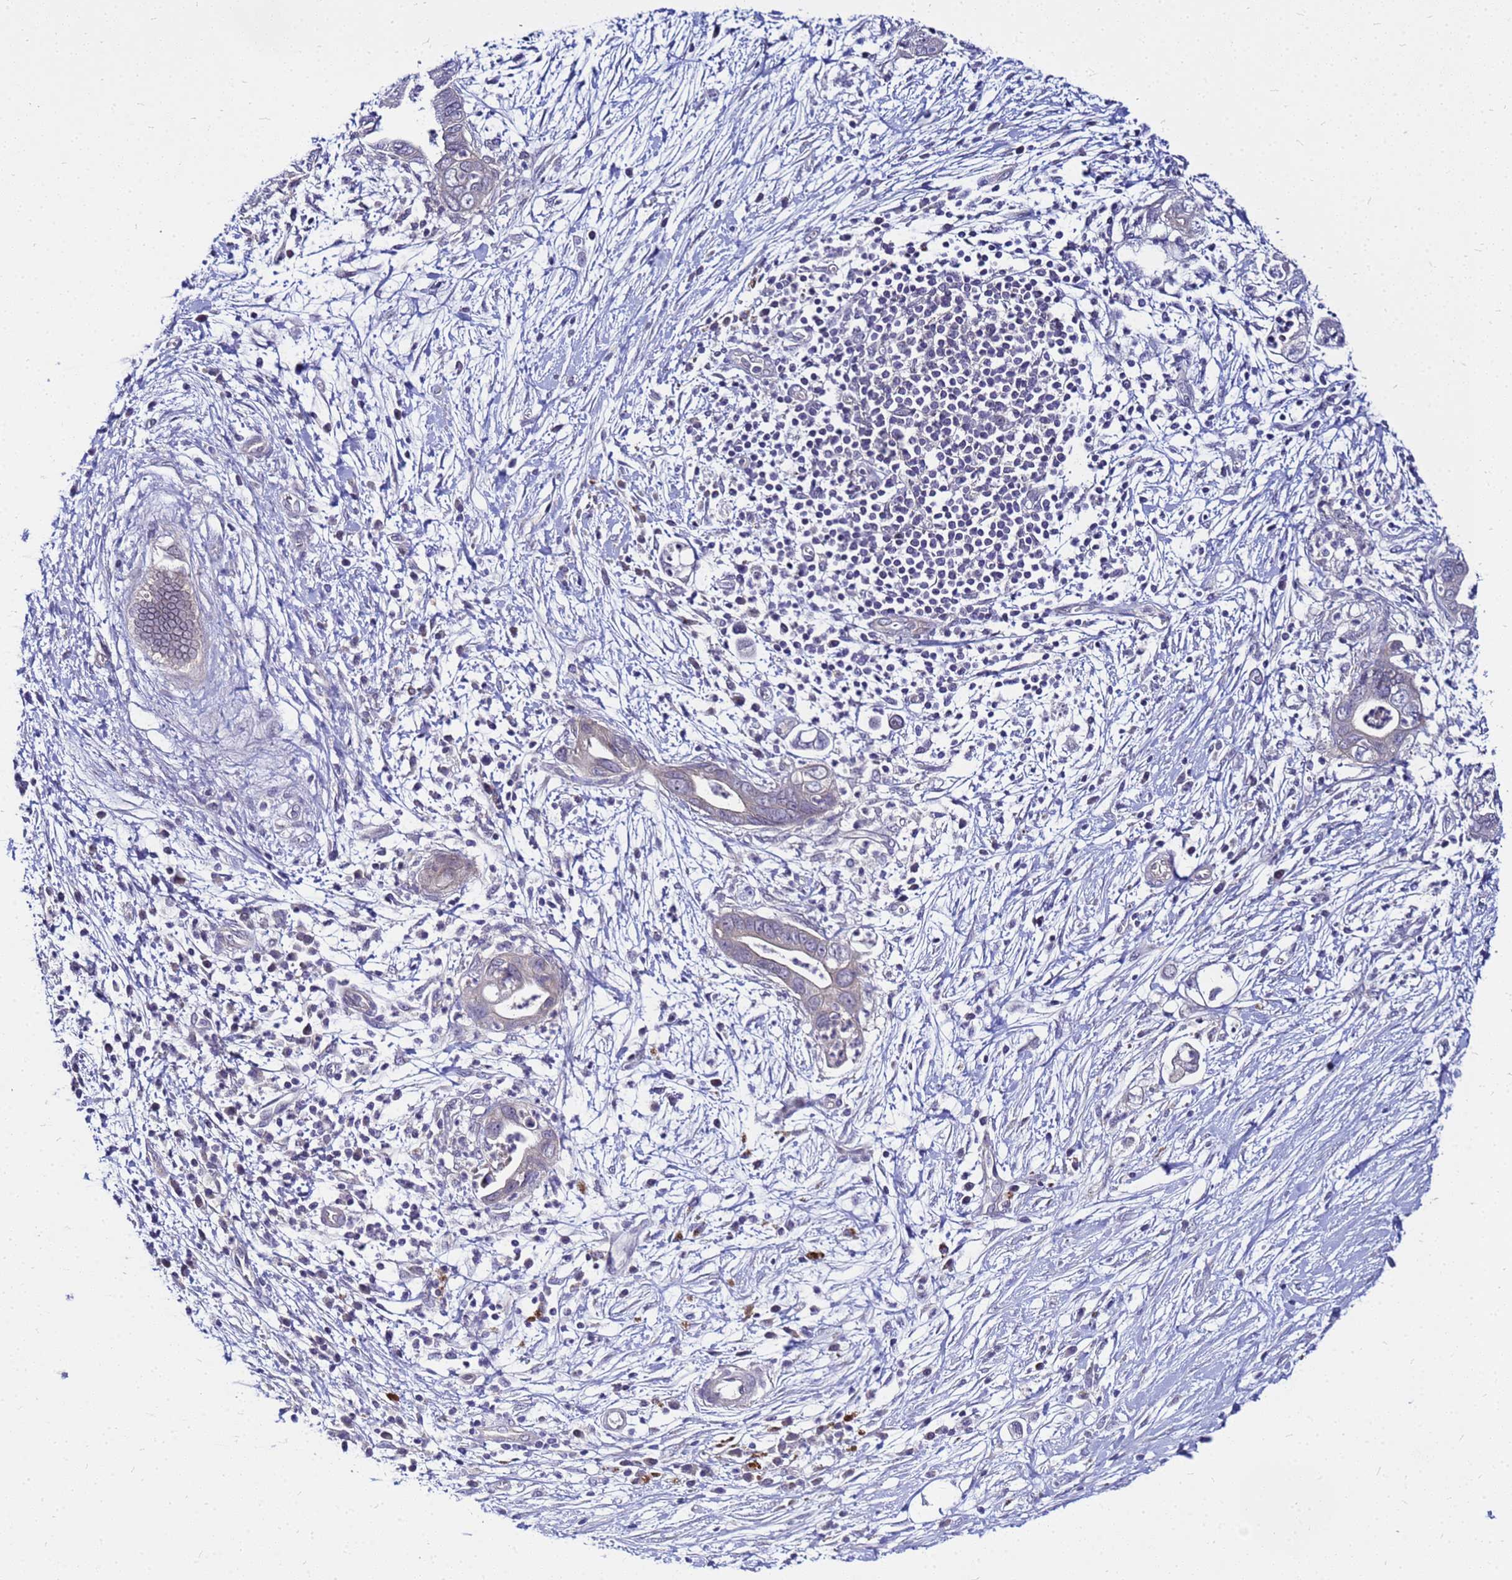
{"staining": {"intensity": "negative", "quantity": "none", "location": "none"}, "tissue": "pancreatic cancer", "cell_type": "Tumor cells", "image_type": "cancer", "snomed": [{"axis": "morphology", "description": "Adenocarcinoma, NOS"}, {"axis": "topography", "description": "Pancreas"}], "caption": "A high-resolution image shows immunohistochemistry staining of pancreatic cancer, which exhibits no significant expression in tumor cells.", "gene": "SAT1", "patient": {"sex": "male", "age": 75}}